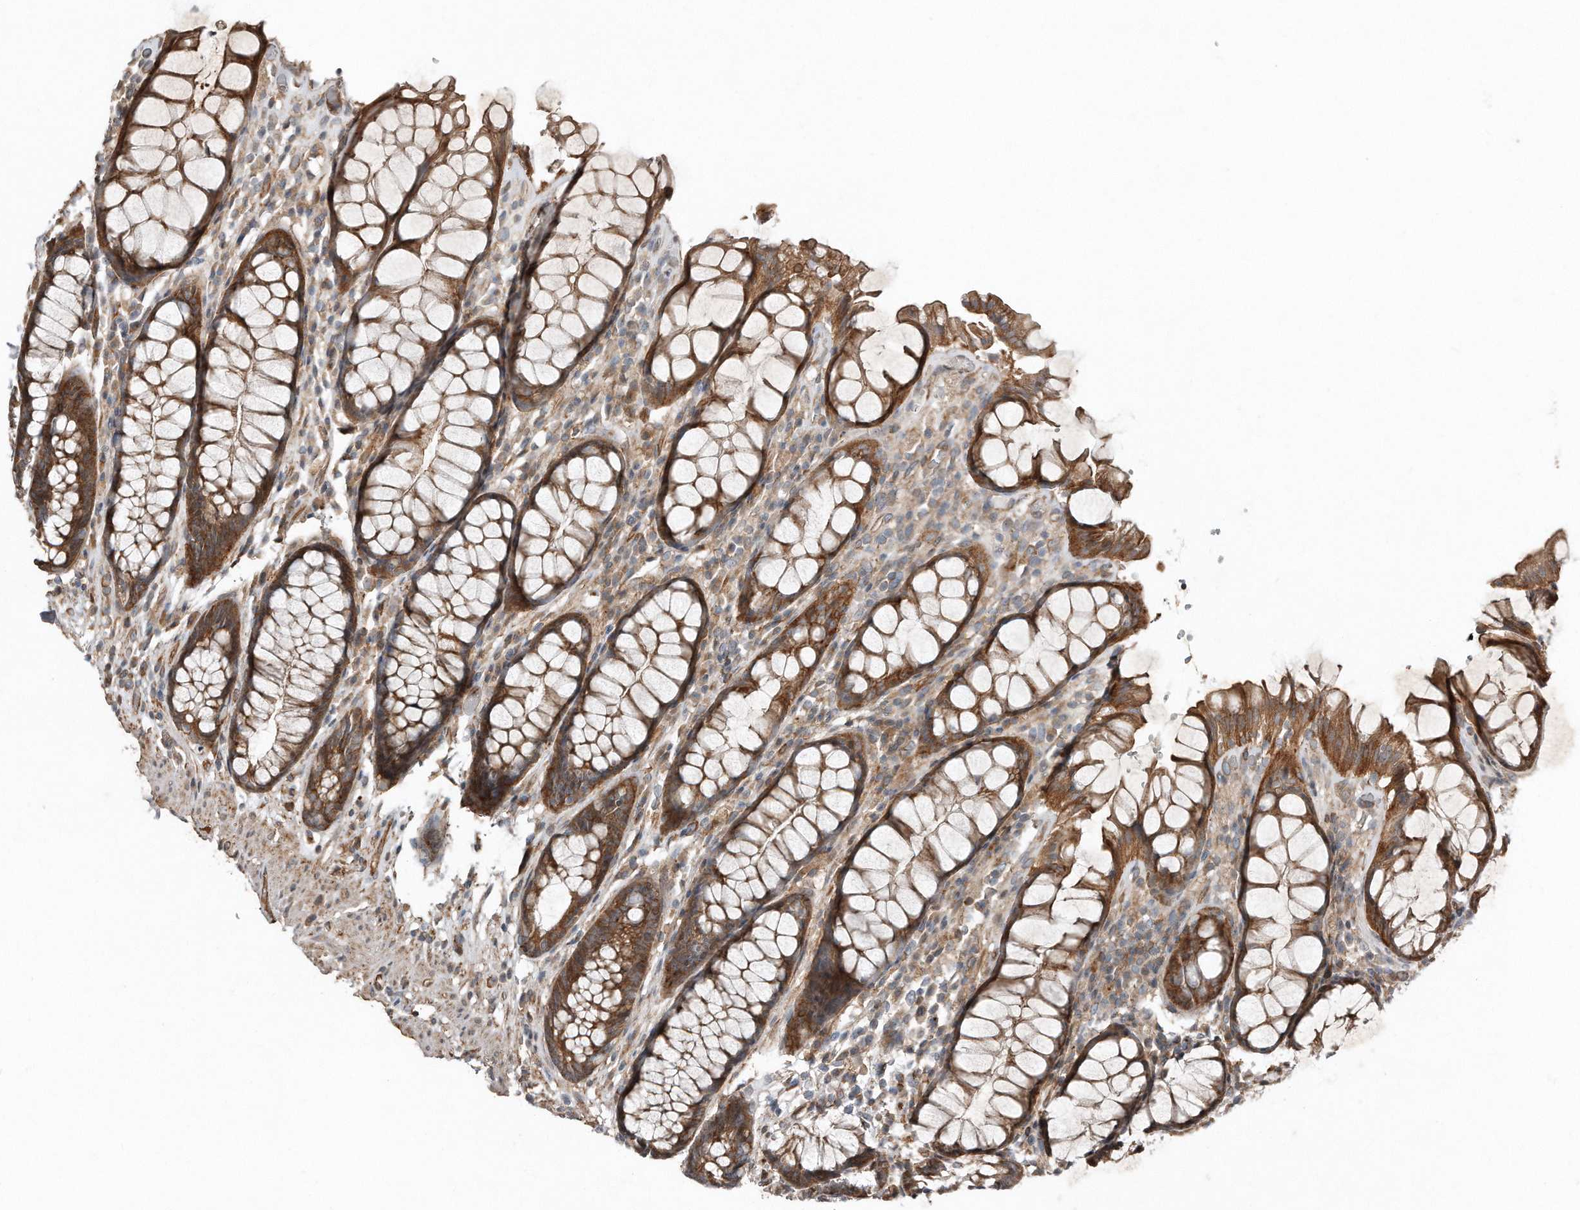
{"staining": {"intensity": "strong", "quantity": ">75%", "location": "cytoplasmic/membranous"}, "tissue": "rectum", "cell_type": "Glandular cells", "image_type": "normal", "snomed": [{"axis": "morphology", "description": "Normal tissue, NOS"}, {"axis": "topography", "description": "Rectum"}], "caption": "Glandular cells display high levels of strong cytoplasmic/membranous staining in about >75% of cells in normal rectum.", "gene": "SNAP47", "patient": {"sex": "male", "age": 64}}